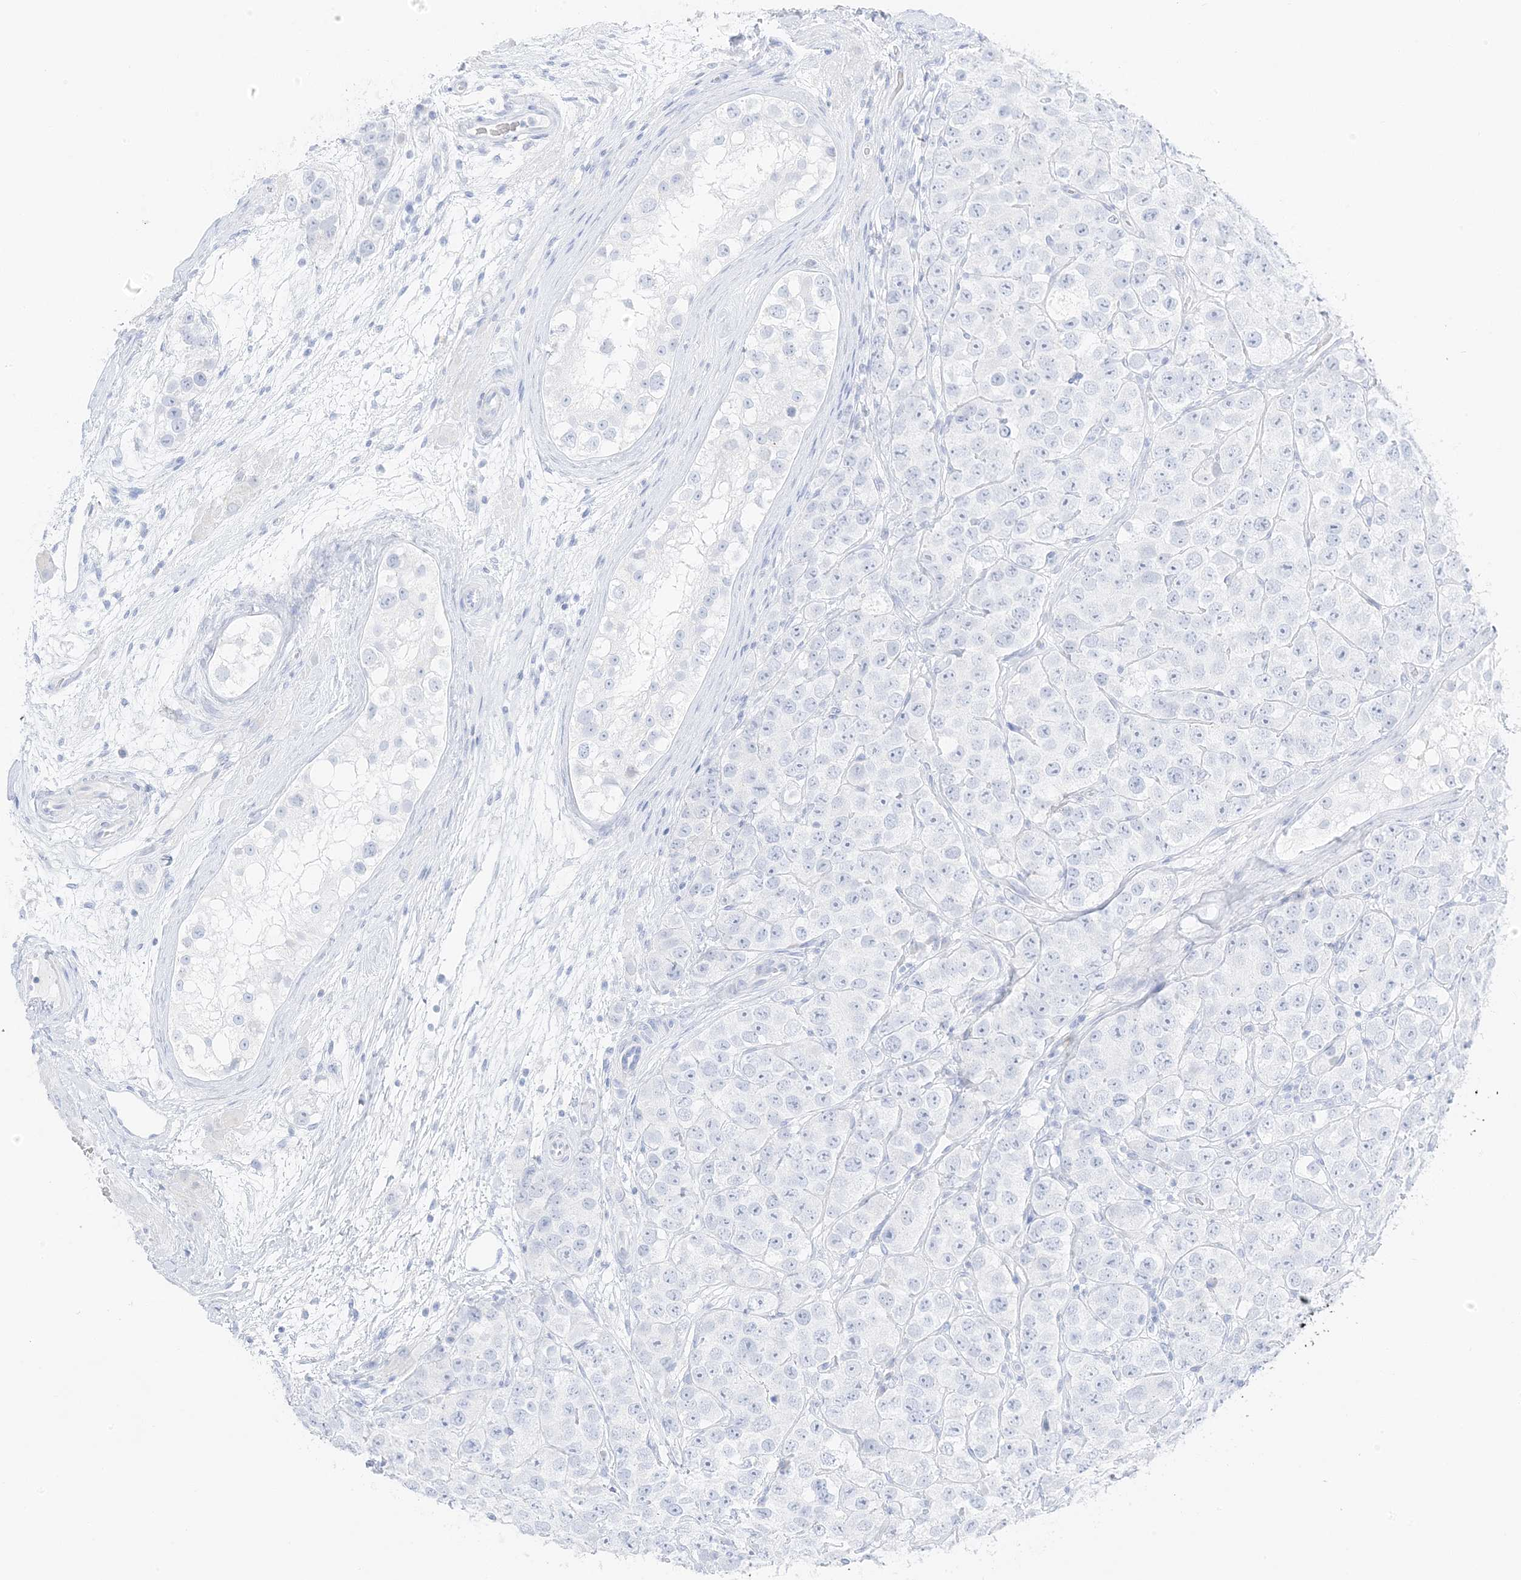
{"staining": {"intensity": "negative", "quantity": "none", "location": "none"}, "tissue": "testis cancer", "cell_type": "Tumor cells", "image_type": "cancer", "snomed": [{"axis": "morphology", "description": "Seminoma, NOS"}, {"axis": "topography", "description": "Testis"}], "caption": "An image of human testis seminoma is negative for staining in tumor cells. The staining was performed using DAB to visualize the protein expression in brown, while the nuclei were stained in blue with hematoxylin (Magnification: 20x).", "gene": "SLC22A13", "patient": {"sex": "male", "age": 28}}